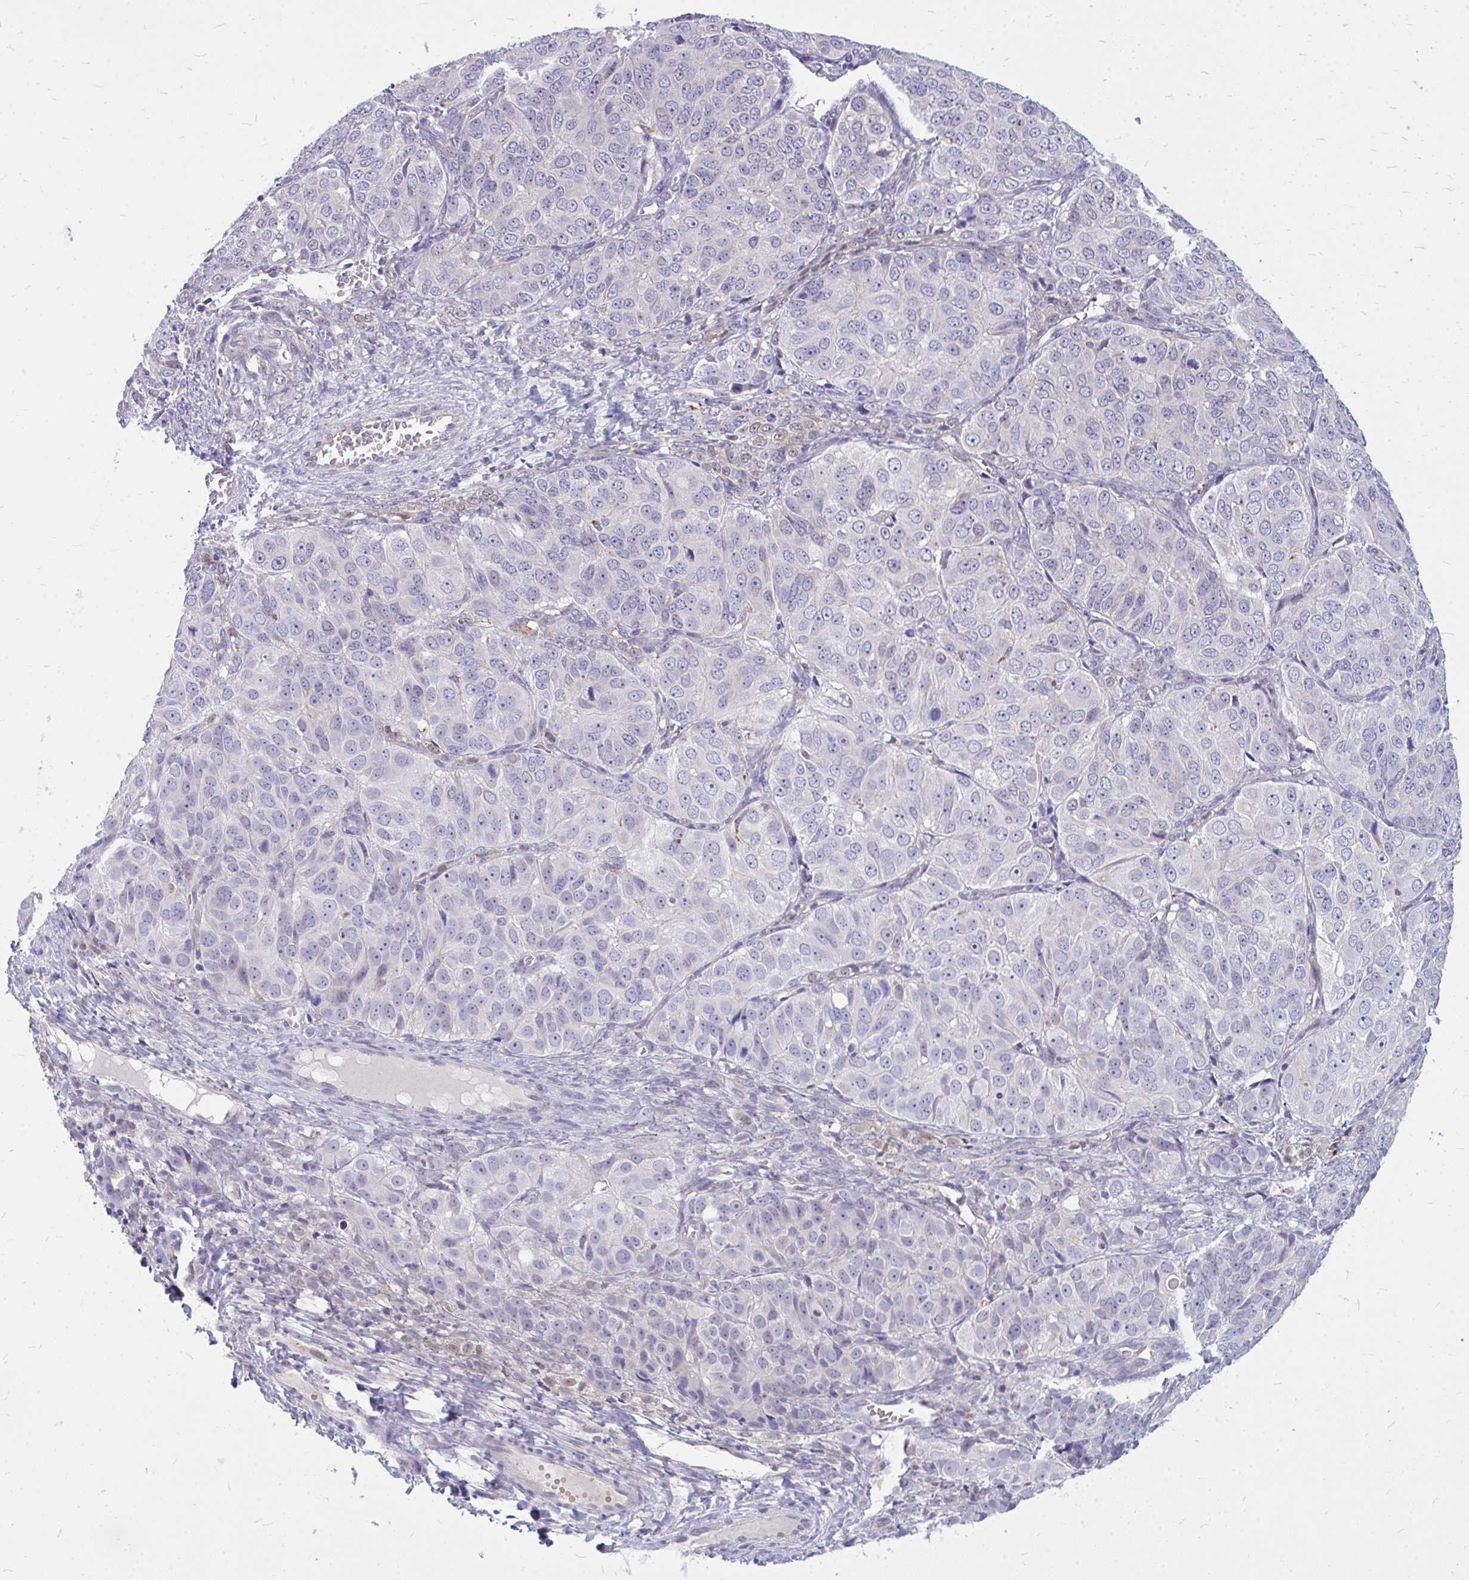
{"staining": {"intensity": "negative", "quantity": "none", "location": "none"}, "tissue": "ovarian cancer", "cell_type": "Tumor cells", "image_type": "cancer", "snomed": [{"axis": "morphology", "description": "Carcinoma, endometroid"}, {"axis": "topography", "description": "Ovary"}], "caption": "This is a histopathology image of immunohistochemistry staining of ovarian endometroid carcinoma, which shows no expression in tumor cells. (DAB immunohistochemistry (IHC) visualized using brightfield microscopy, high magnification).", "gene": "ZSCAN25", "patient": {"sex": "female", "age": 51}}